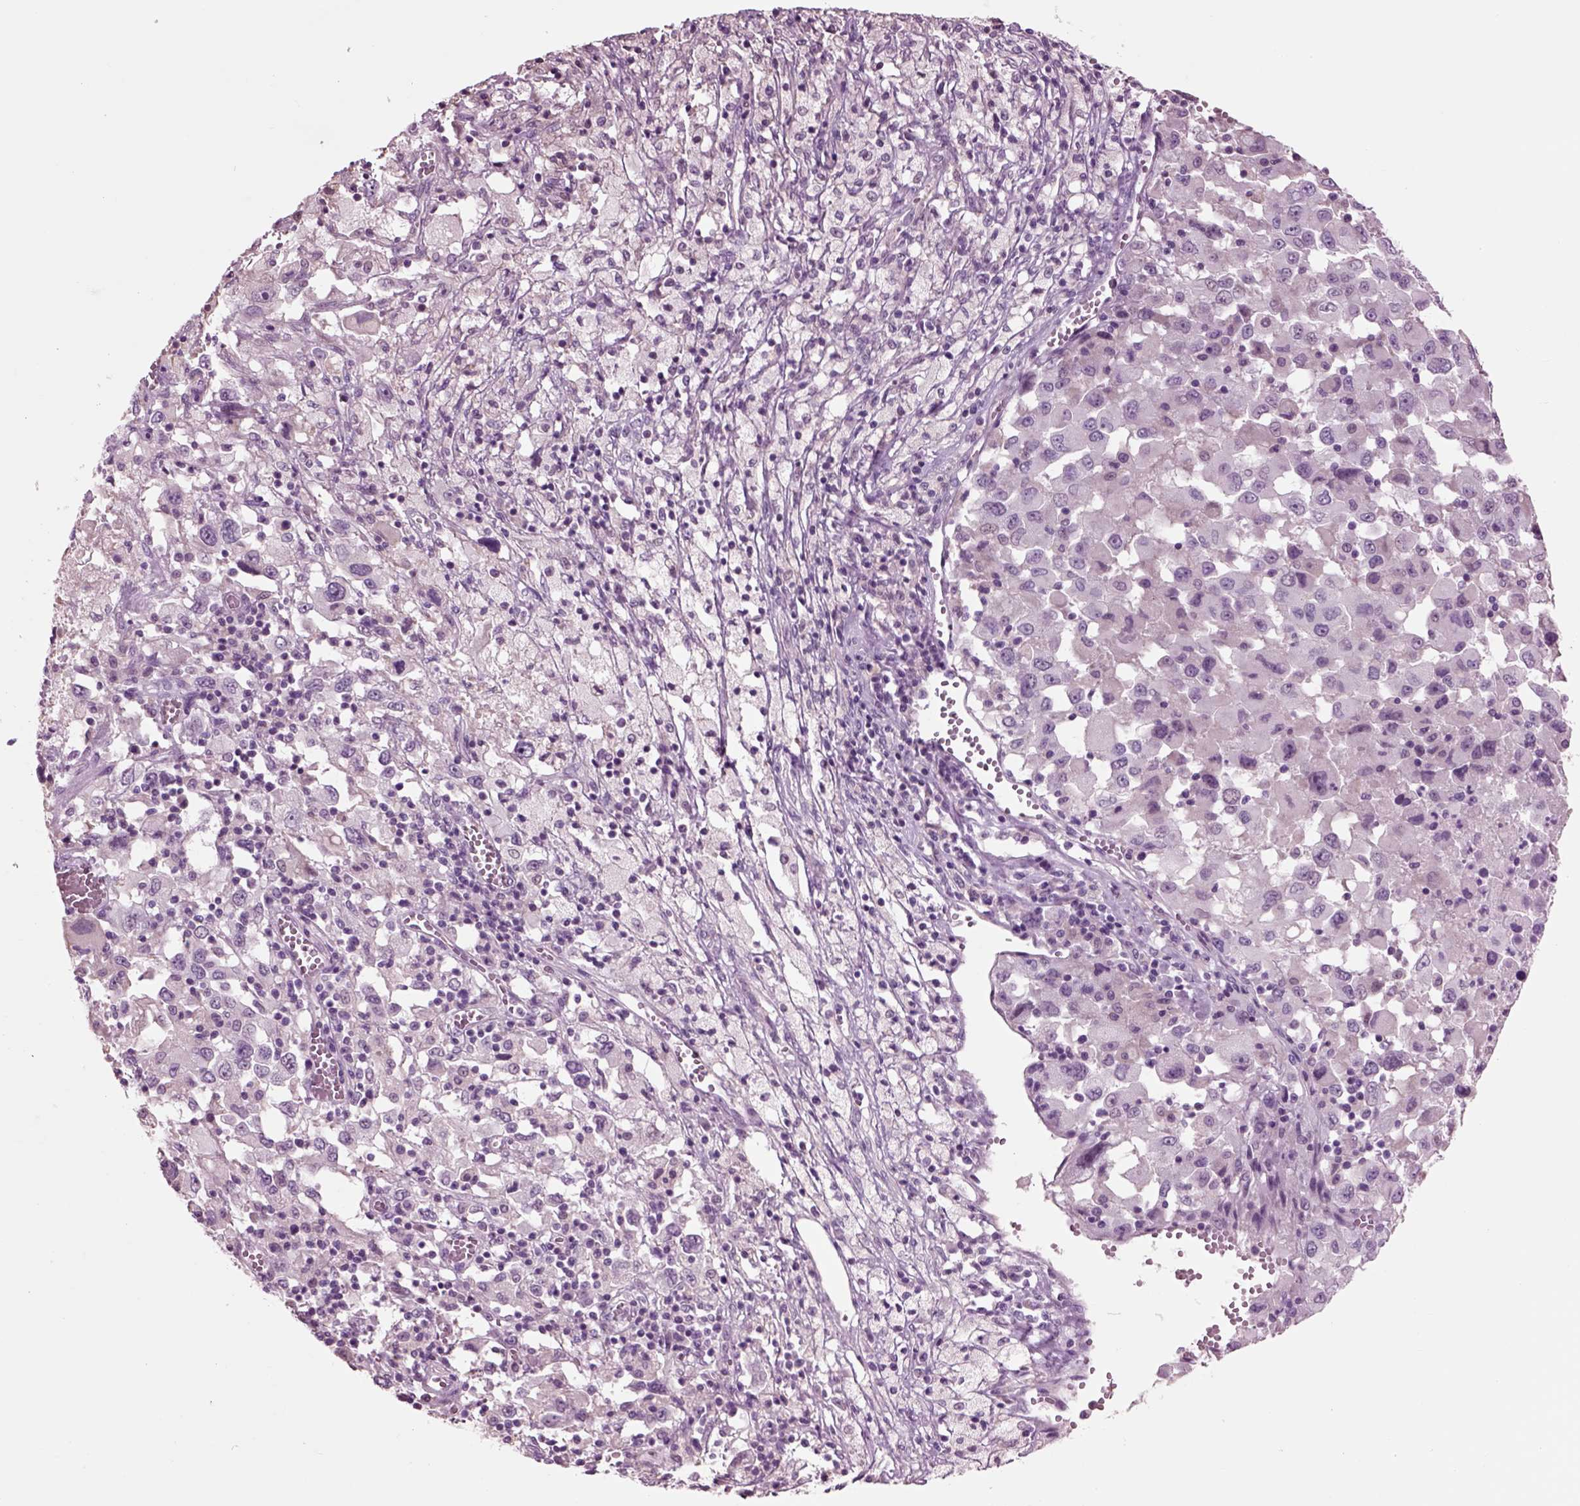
{"staining": {"intensity": "negative", "quantity": "none", "location": "none"}, "tissue": "melanoma", "cell_type": "Tumor cells", "image_type": "cancer", "snomed": [{"axis": "morphology", "description": "Malignant melanoma, Metastatic site"}, {"axis": "topography", "description": "Soft tissue"}], "caption": "There is no significant expression in tumor cells of melanoma. (DAB IHC with hematoxylin counter stain).", "gene": "CHGB", "patient": {"sex": "male", "age": 50}}